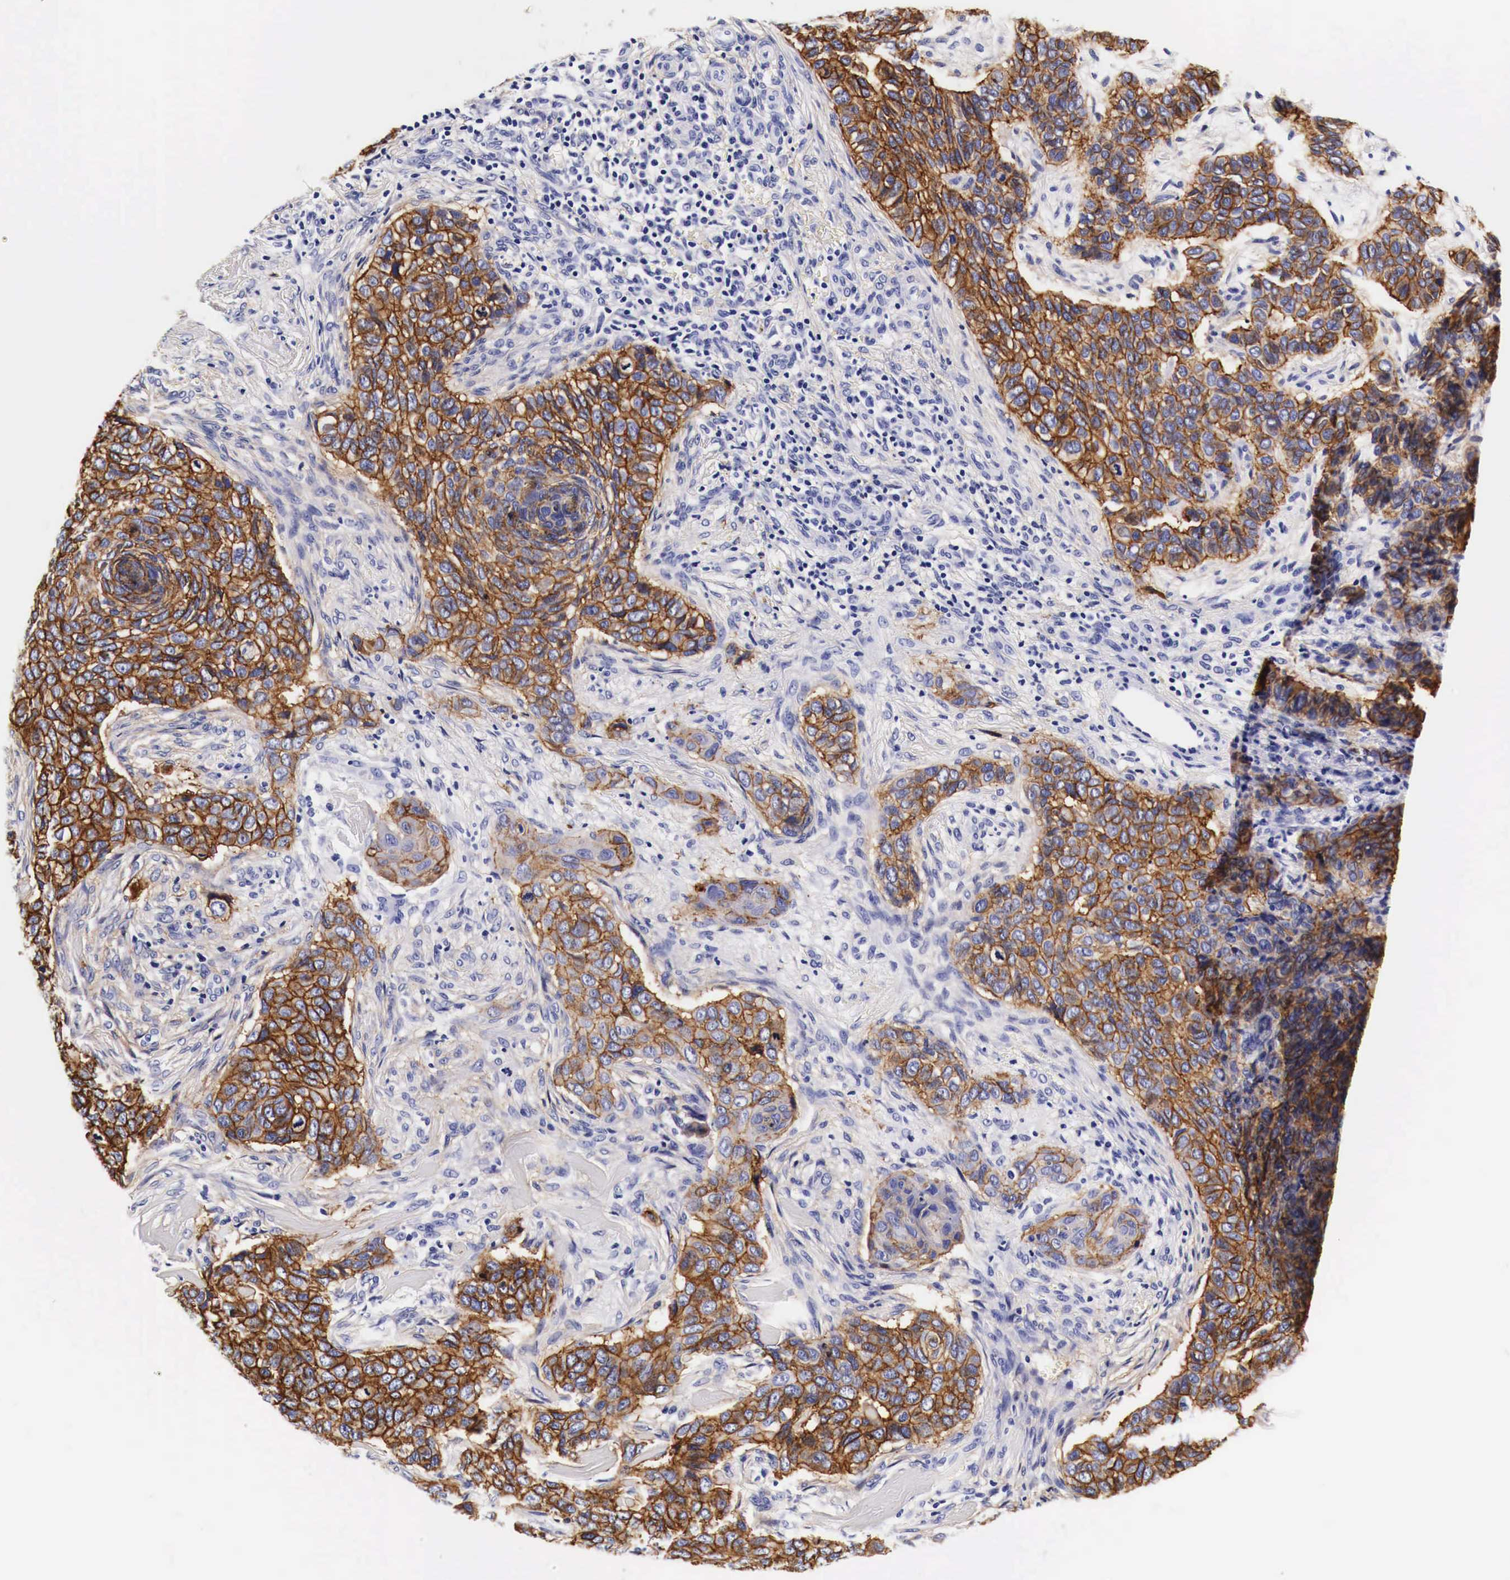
{"staining": {"intensity": "strong", "quantity": ">75%", "location": "cytoplasmic/membranous"}, "tissue": "skin cancer", "cell_type": "Tumor cells", "image_type": "cancer", "snomed": [{"axis": "morphology", "description": "Normal tissue, NOS"}, {"axis": "morphology", "description": "Basal cell carcinoma"}, {"axis": "topography", "description": "Skin"}], "caption": "Immunohistochemistry photomicrograph of neoplastic tissue: basal cell carcinoma (skin) stained using immunohistochemistry demonstrates high levels of strong protein expression localized specifically in the cytoplasmic/membranous of tumor cells, appearing as a cytoplasmic/membranous brown color.", "gene": "EGFR", "patient": {"sex": "male", "age": 81}}